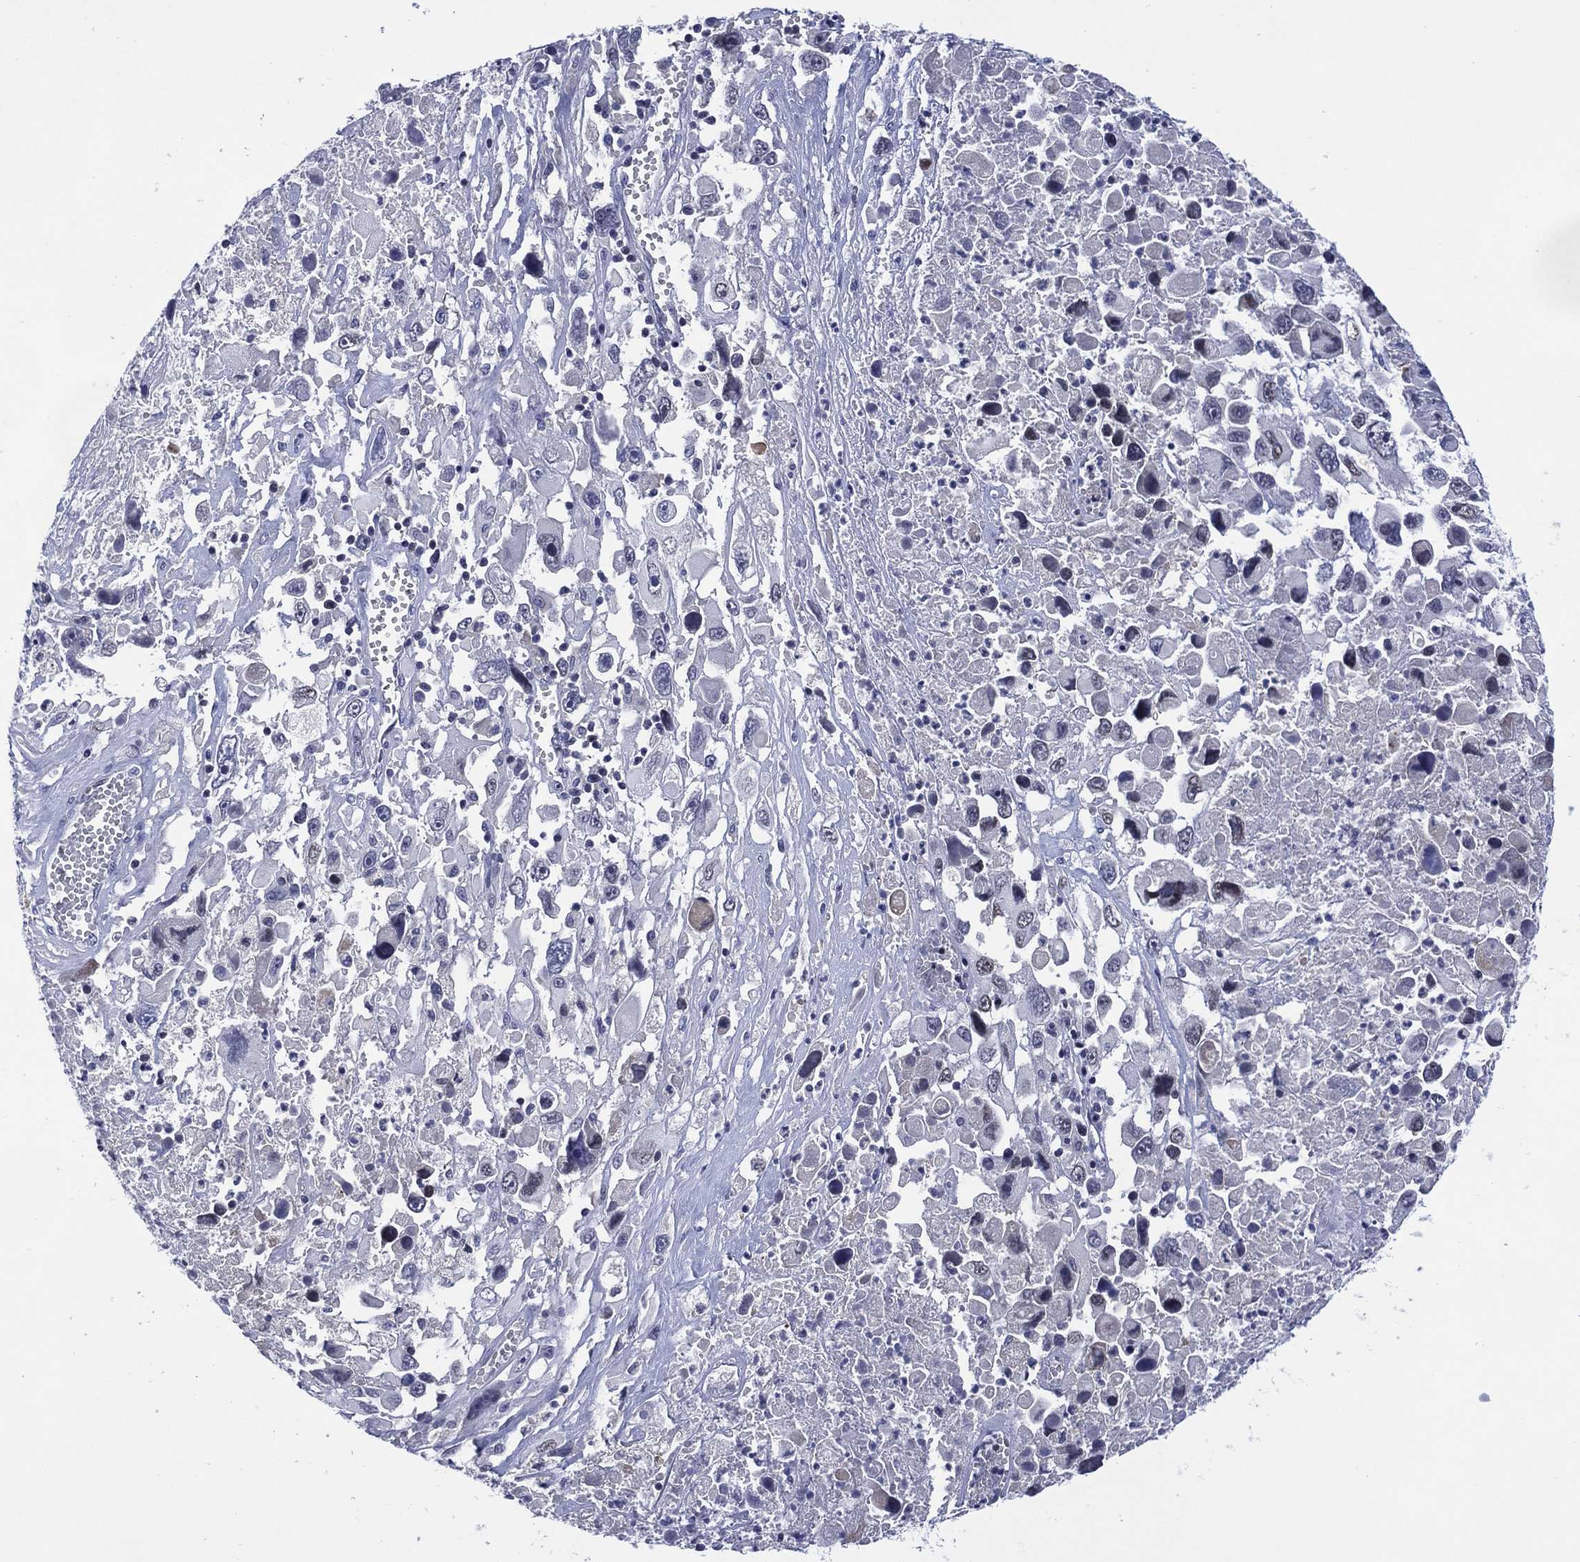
{"staining": {"intensity": "negative", "quantity": "none", "location": "none"}, "tissue": "melanoma", "cell_type": "Tumor cells", "image_type": "cancer", "snomed": [{"axis": "morphology", "description": "Malignant melanoma, Metastatic site"}, {"axis": "topography", "description": "Soft tissue"}], "caption": "Protein analysis of melanoma exhibits no significant positivity in tumor cells.", "gene": "USP26", "patient": {"sex": "male", "age": 50}}